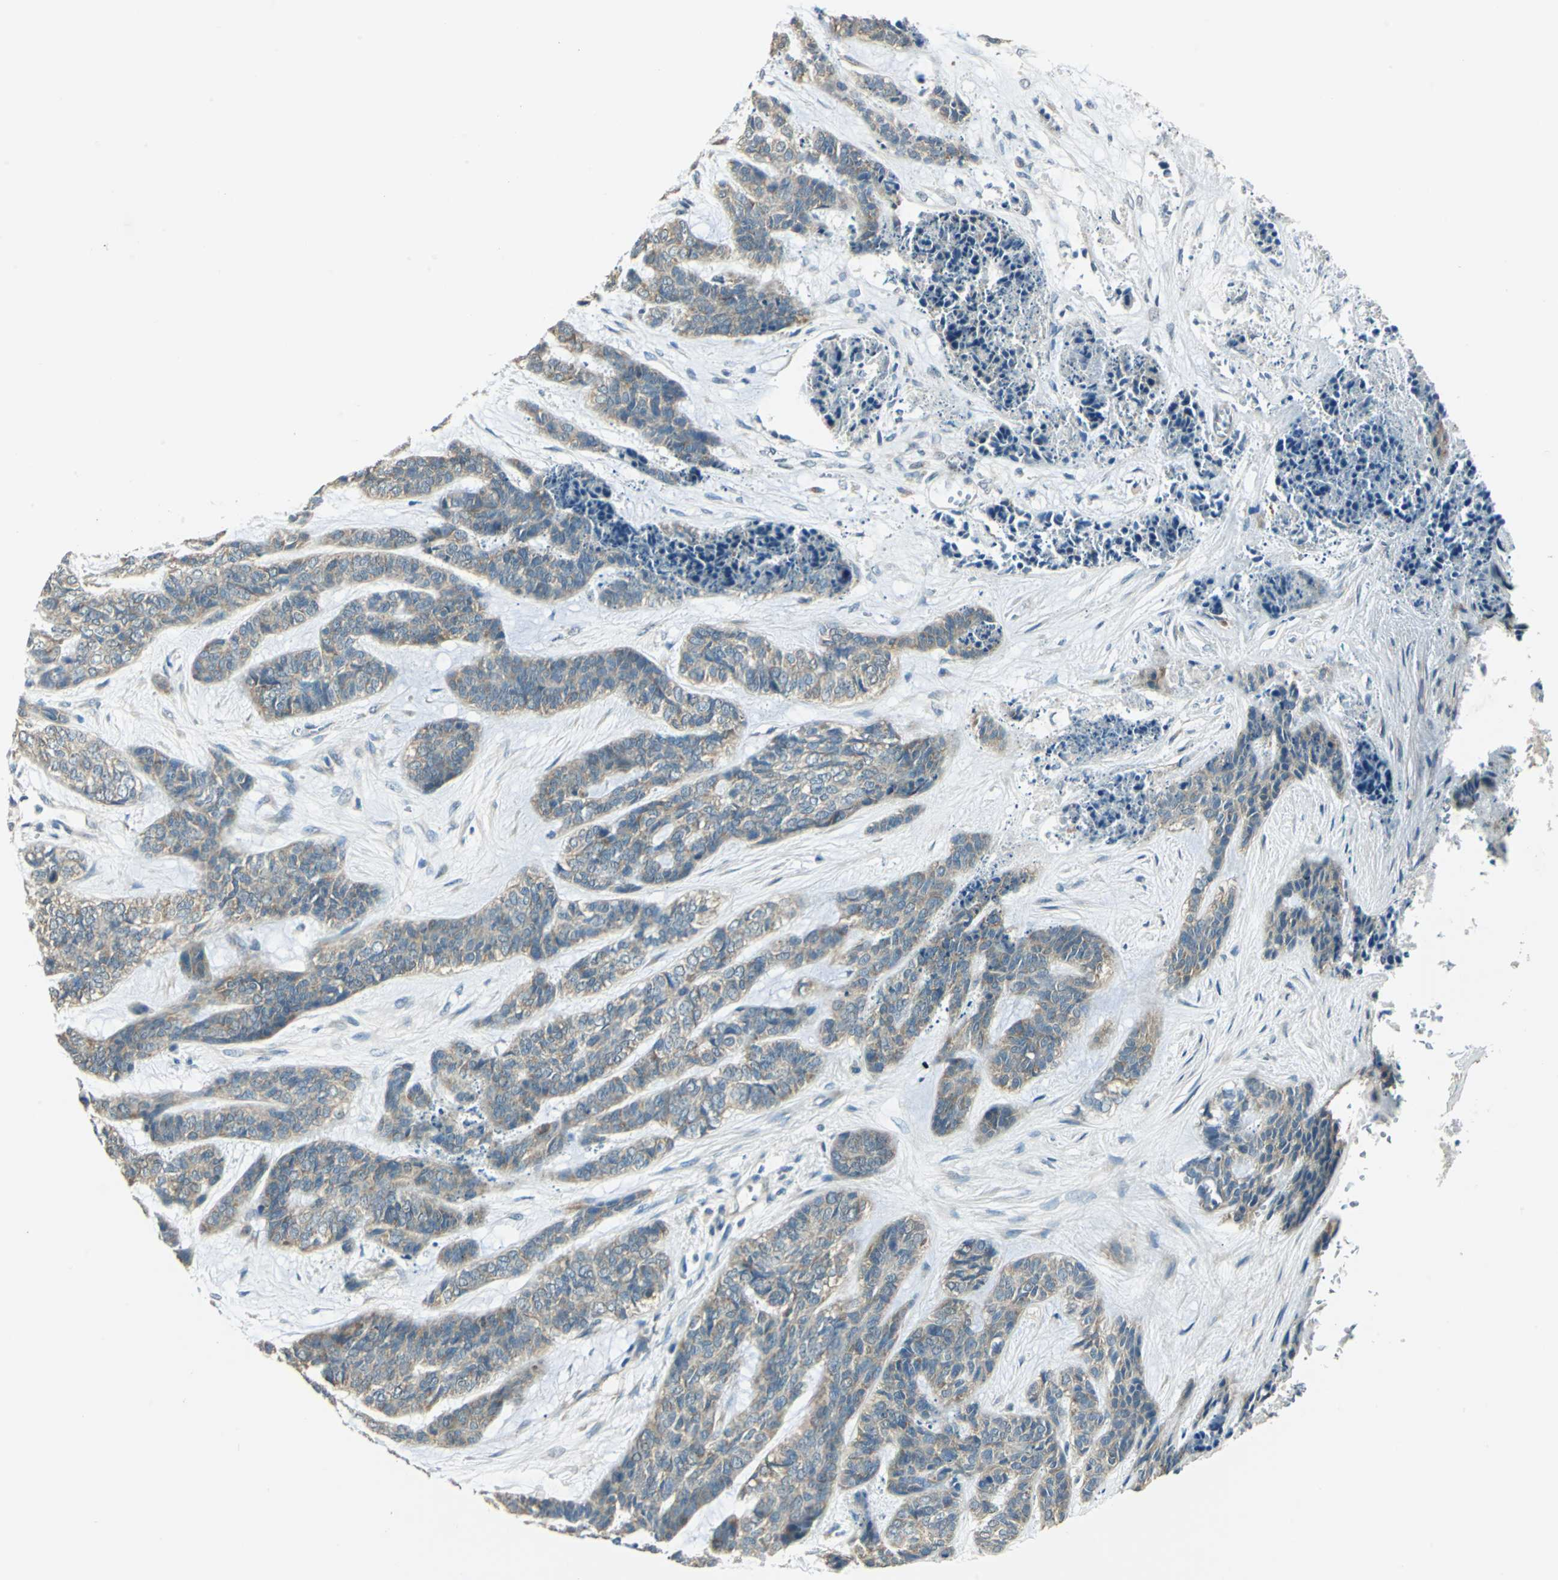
{"staining": {"intensity": "moderate", "quantity": "25%-75%", "location": "cytoplasmic/membranous"}, "tissue": "skin cancer", "cell_type": "Tumor cells", "image_type": "cancer", "snomed": [{"axis": "morphology", "description": "Basal cell carcinoma"}, {"axis": "topography", "description": "Skin"}], "caption": "The immunohistochemical stain highlights moderate cytoplasmic/membranous staining in tumor cells of skin basal cell carcinoma tissue. (Stains: DAB (3,3'-diaminobenzidine) in brown, nuclei in blue, Microscopy: brightfield microscopy at high magnification).", "gene": "SHC2", "patient": {"sex": "female", "age": 64}}